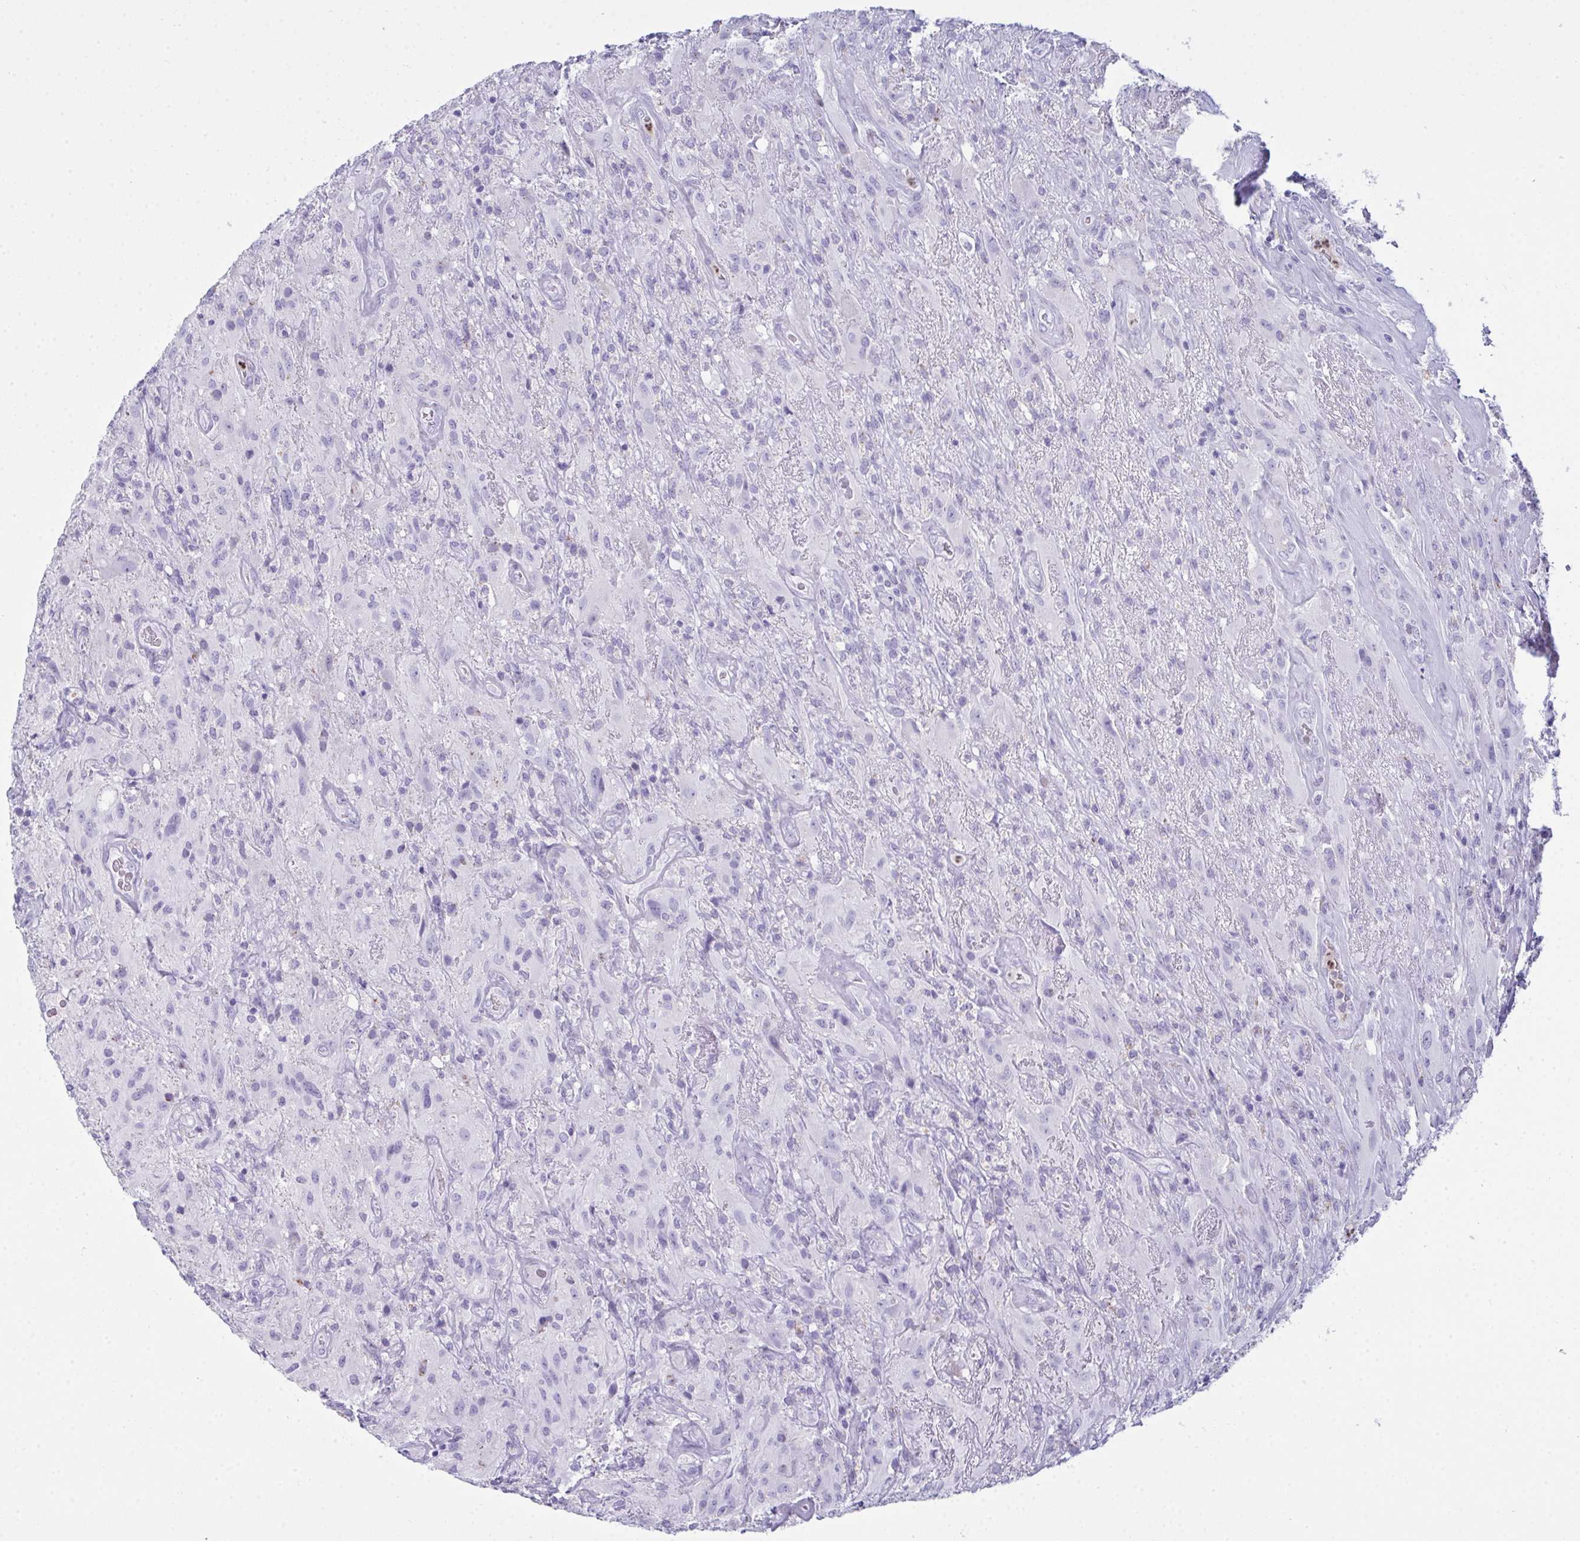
{"staining": {"intensity": "negative", "quantity": "none", "location": "none"}, "tissue": "glioma", "cell_type": "Tumor cells", "image_type": "cancer", "snomed": [{"axis": "morphology", "description": "Glioma, malignant, High grade"}, {"axis": "topography", "description": "Brain"}], "caption": "High magnification brightfield microscopy of malignant glioma (high-grade) stained with DAB (brown) and counterstained with hematoxylin (blue): tumor cells show no significant positivity. (DAB immunohistochemistry visualized using brightfield microscopy, high magnification).", "gene": "SERPINB10", "patient": {"sex": "male", "age": 46}}